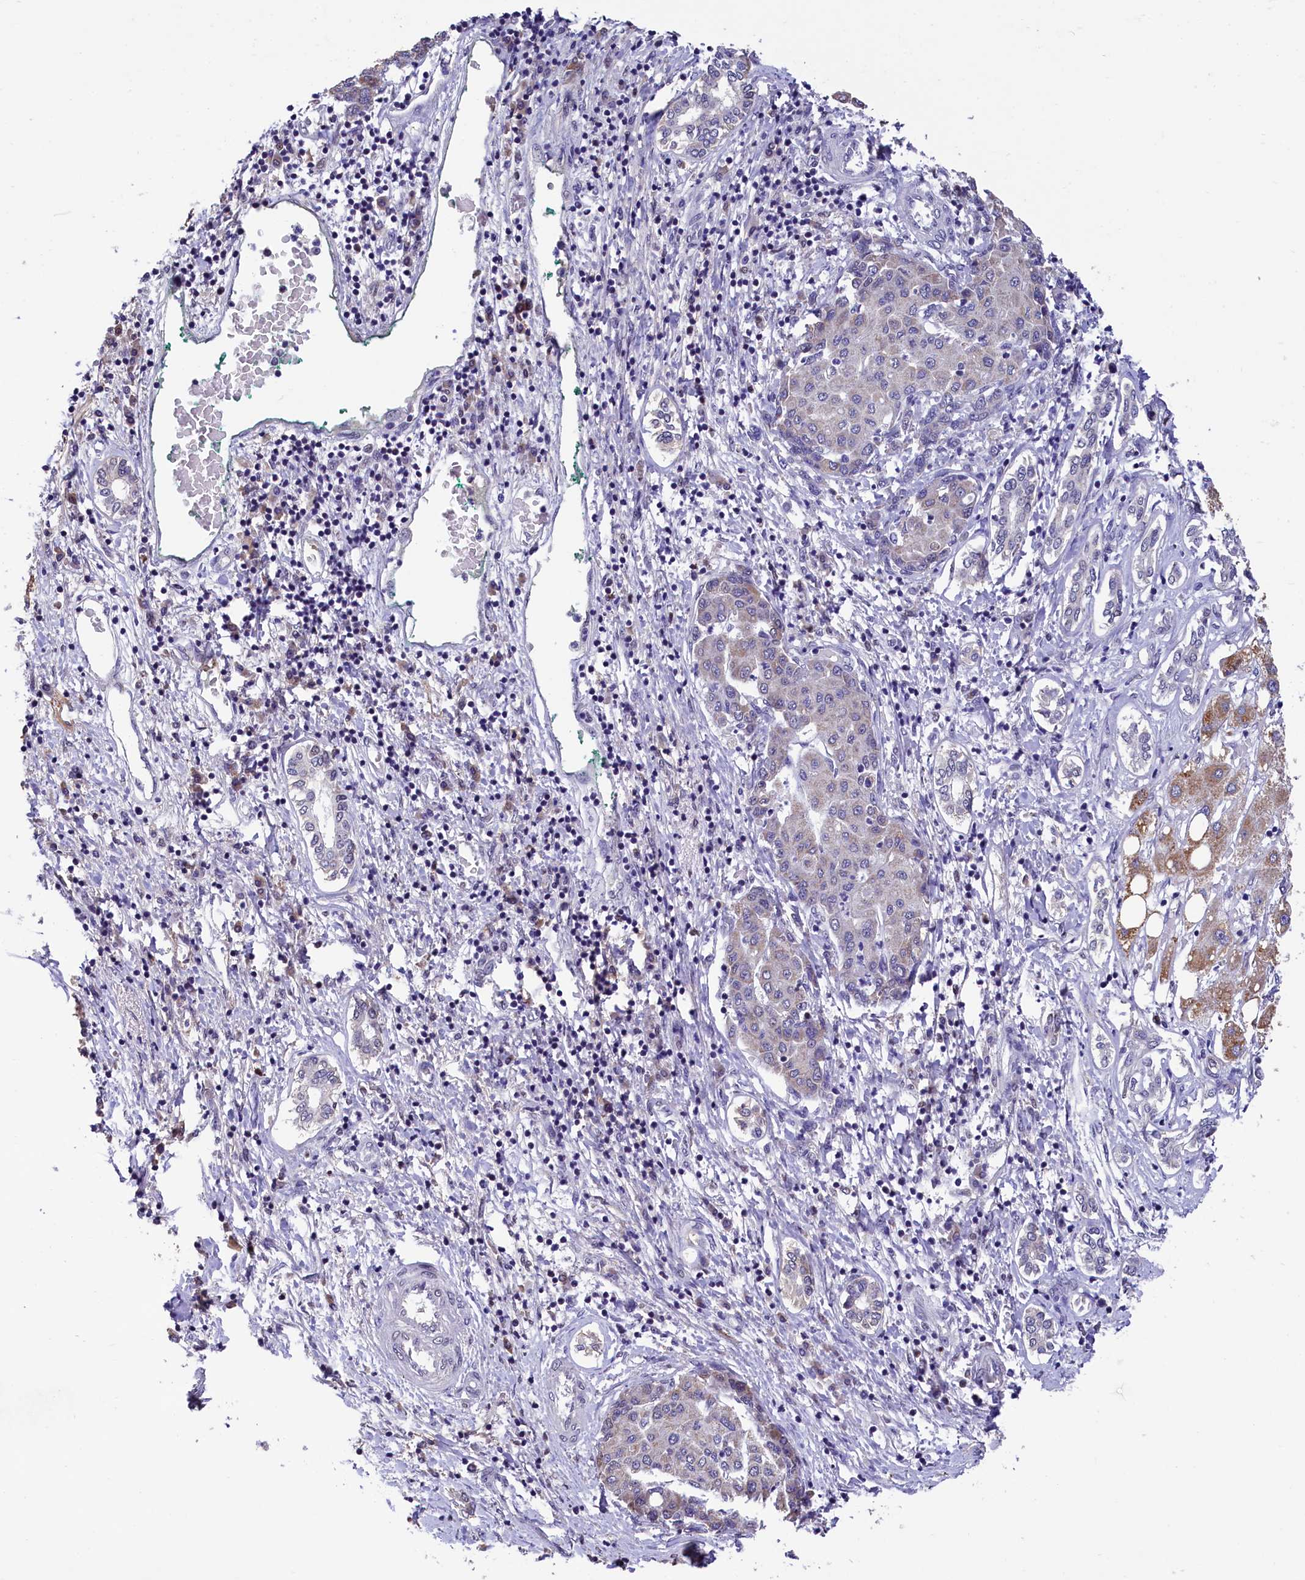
{"staining": {"intensity": "negative", "quantity": "none", "location": "none"}, "tissue": "liver cancer", "cell_type": "Tumor cells", "image_type": "cancer", "snomed": [{"axis": "morphology", "description": "Carcinoma, Hepatocellular, NOS"}, {"axis": "topography", "description": "Liver"}], "caption": "Tumor cells show no significant expression in liver cancer.", "gene": "HECTD4", "patient": {"sex": "male", "age": 65}}